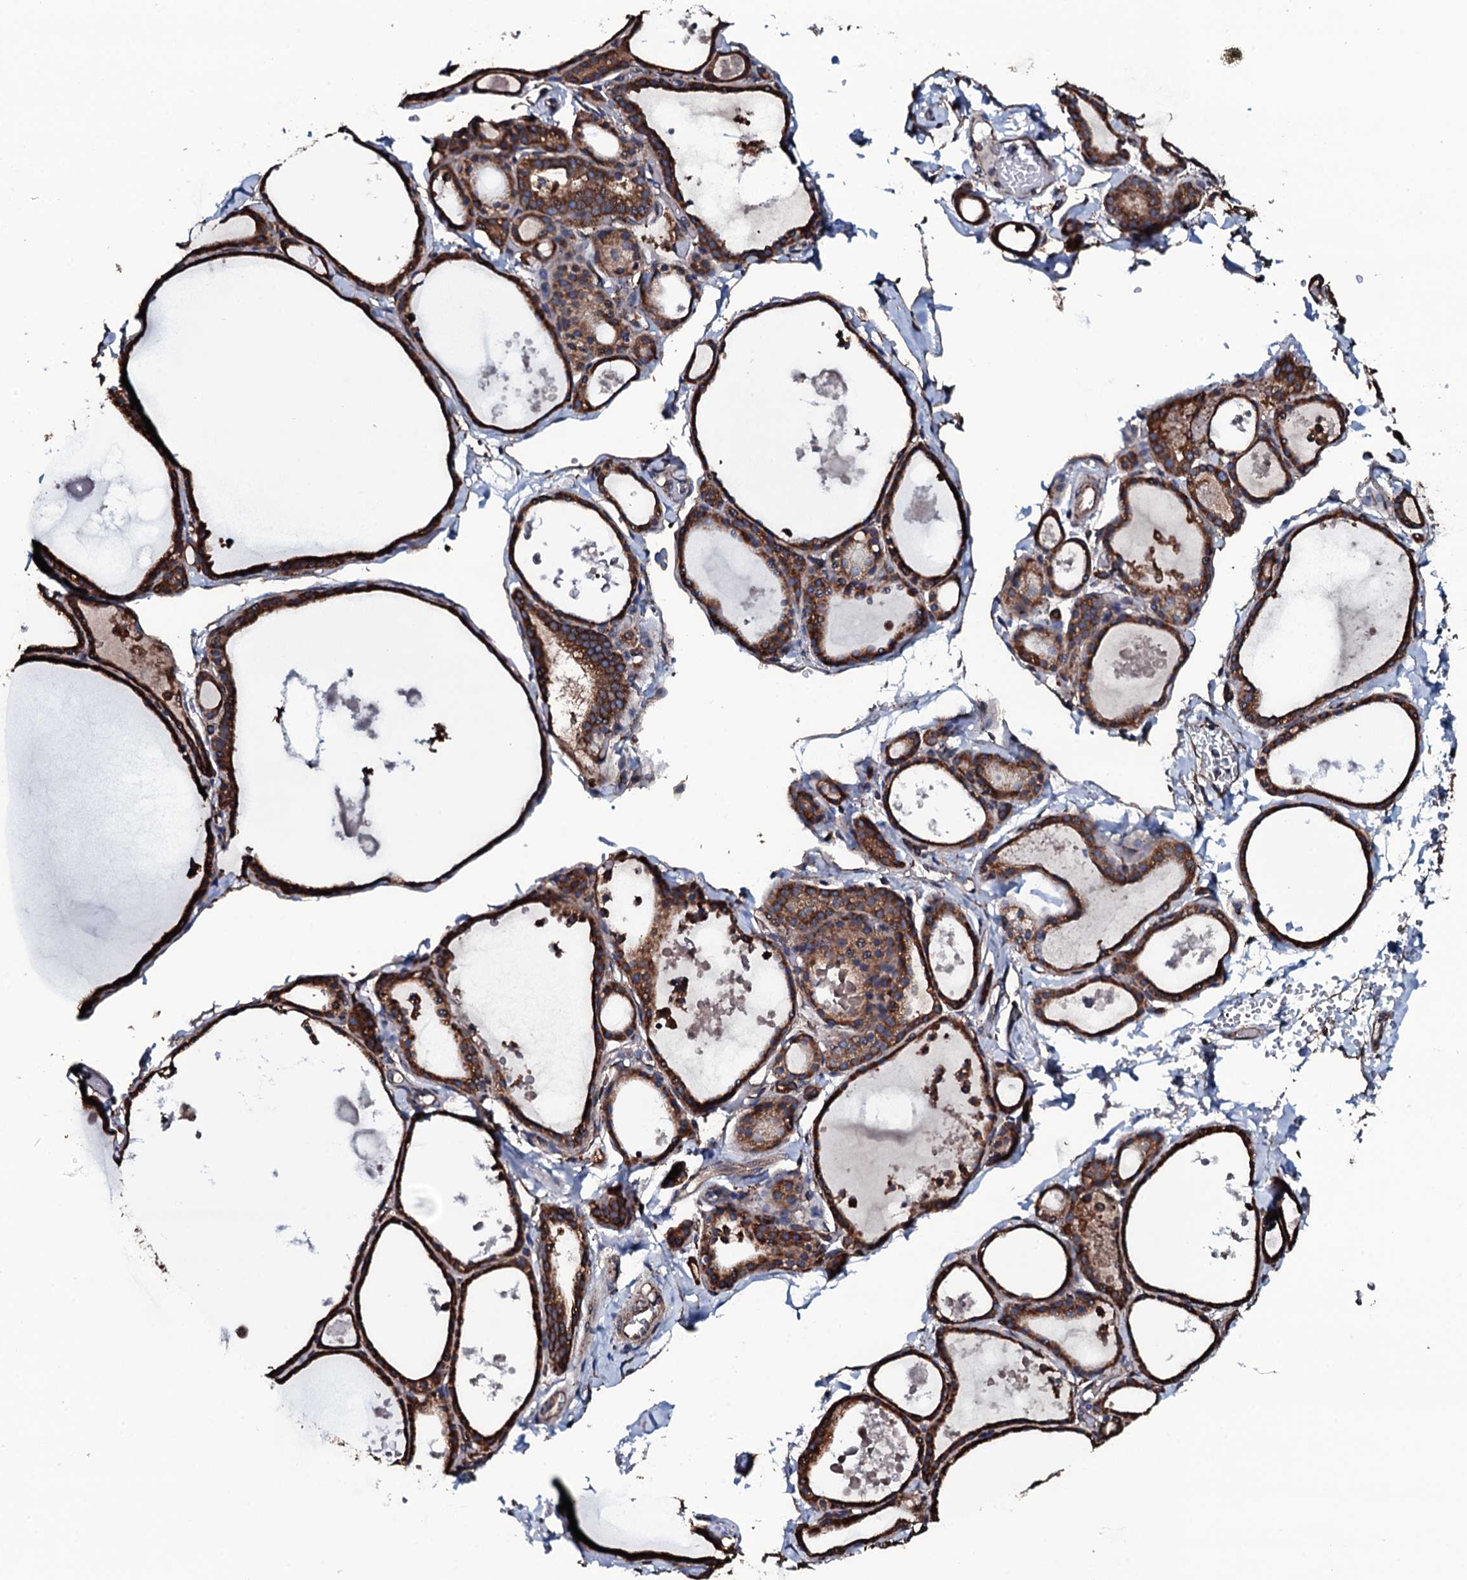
{"staining": {"intensity": "strong", "quantity": ">75%", "location": "cytoplasmic/membranous"}, "tissue": "thyroid gland", "cell_type": "Glandular cells", "image_type": "normal", "snomed": [{"axis": "morphology", "description": "Normal tissue, NOS"}, {"axis": "topography", "description": "Thyroid gland"}], "caption": "This is a micrograph of immunohistochemistry staining of normal thyroid gland, which shows strong expression in the cytoplasmic/membranous of glandular cells.", "gene": "RAB12", "patient": {"sex": "male", "age": 56}}